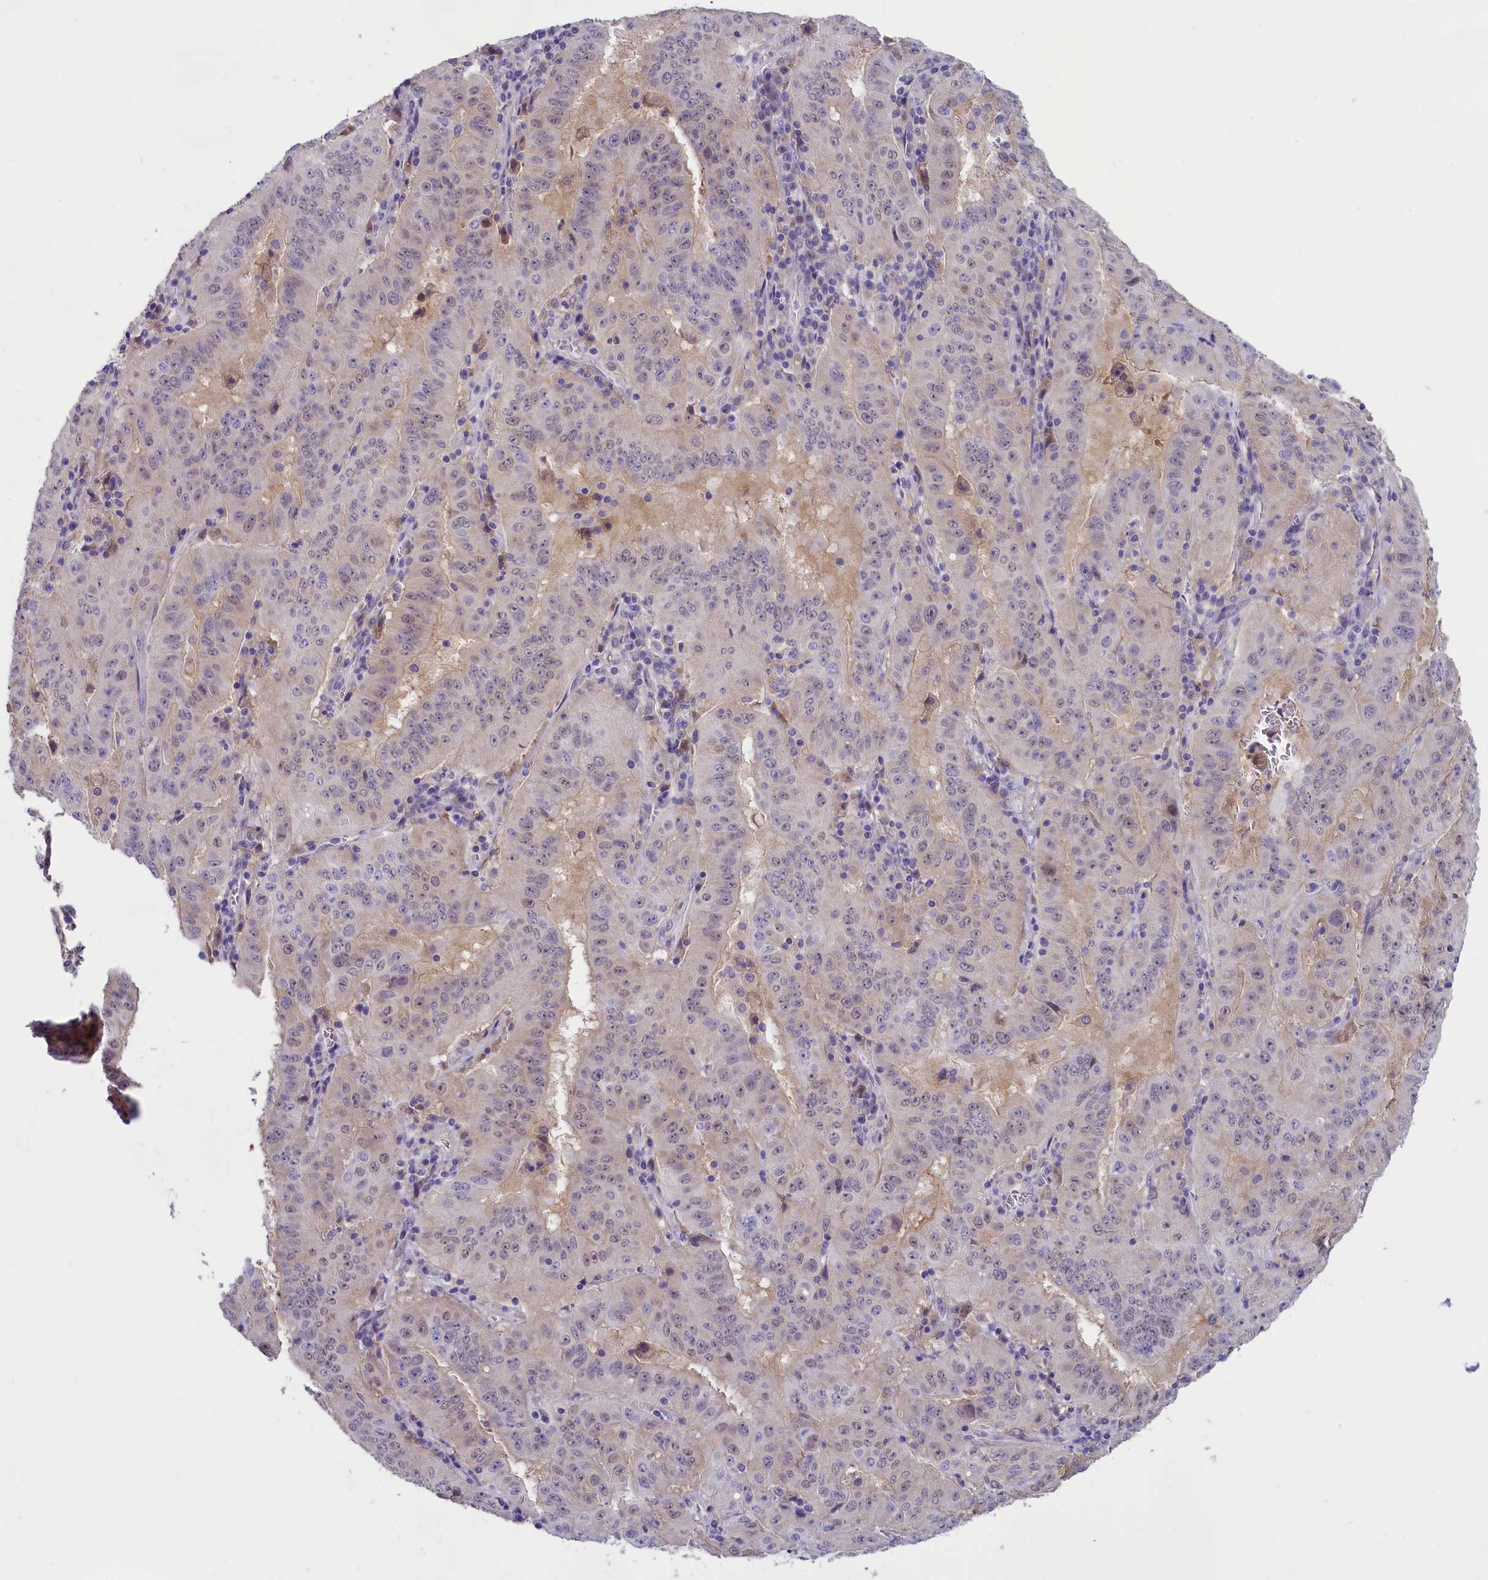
{"staining": {"intensity": "weak", "quantity": "<25%", "location": "cytoplasmic/membranous,nuclear"}, "tissue": "pancreatic cancer", "cell_type": "Tumor cells", "image_type": "cancer", "snomed": [{"axis": "morphology", "description": "Adenocarcinoma, NOS"}, {"axis": "topography", "description": "Pancreas"}], "caption": "High magnification brightfield microscopy of pancreatic cancer stained with DAB (3,3'-diaminobenzidine) (brown) and counterstained with hematoxylin (blue): tumor cells show no significant positivity. The staining was performed using DAB to visualize the protein expression in brown, while the nuclei were stained in blue with hematoxylin (Magnification: 20x).", "gene": "ENPP6", "patient": {"sex": "male", "age": 63}}